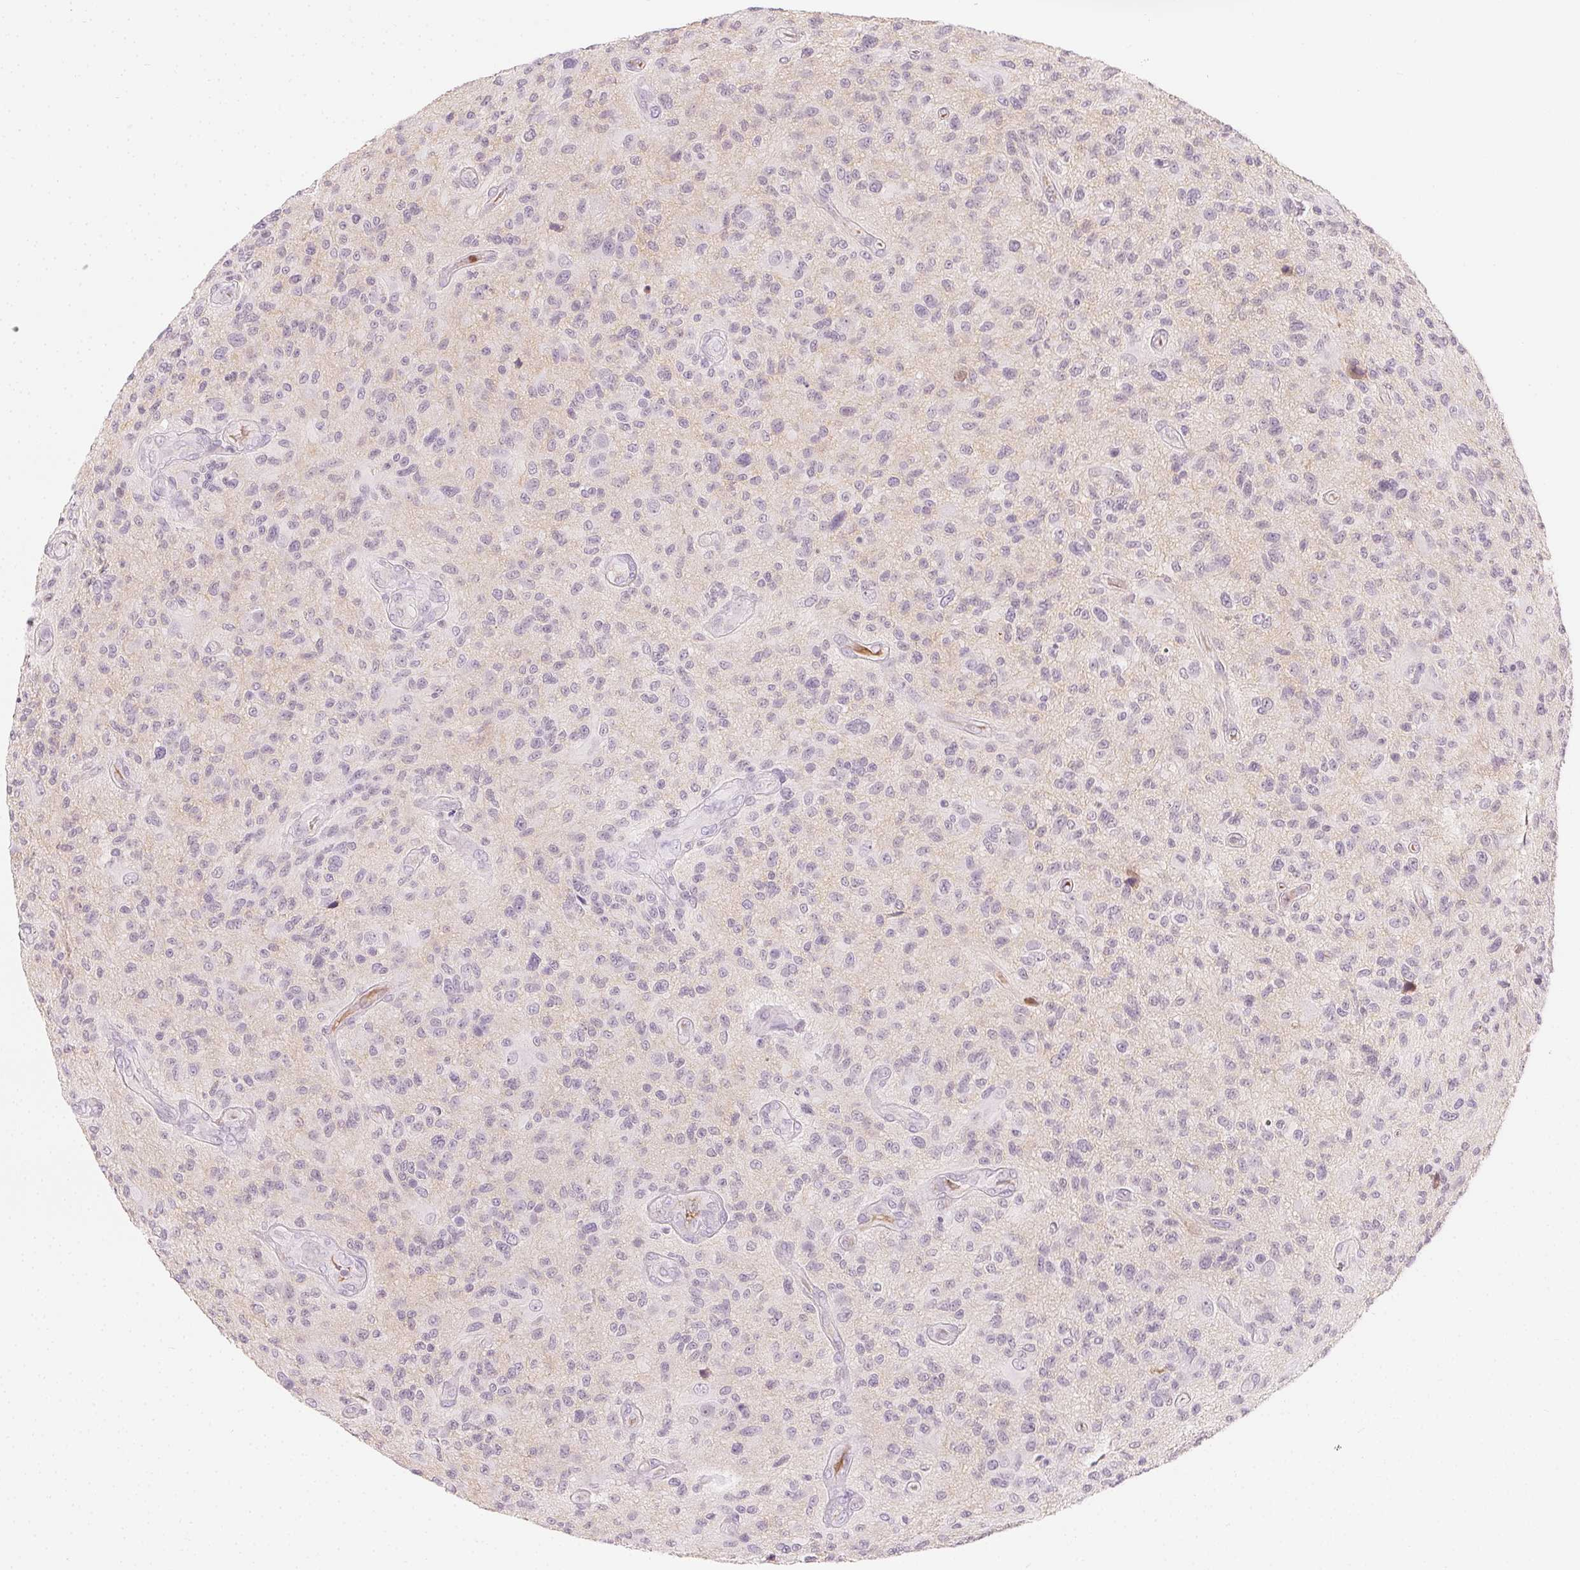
{"staining": {"intensity": "weak", "quantity": "<25%", "location": "nuclear"}, "tissue": "glioma", "cell_type": "Tumor cells", "image_type": "cancer", "snomed": [{"axis": "morphology", "description": "Glioma, malignant, High grade"}, {"axis": "topography", "description": "Brain"}], "caption": "High magnification brightfield microscopy of malignant glioma (high-grade) stained with DAB (brown) and counterstained with hematoxylin (blue): tumor cells show no significant positivity.", "gene": "AFM", "patient": {"sex": "male", "age": 47}}